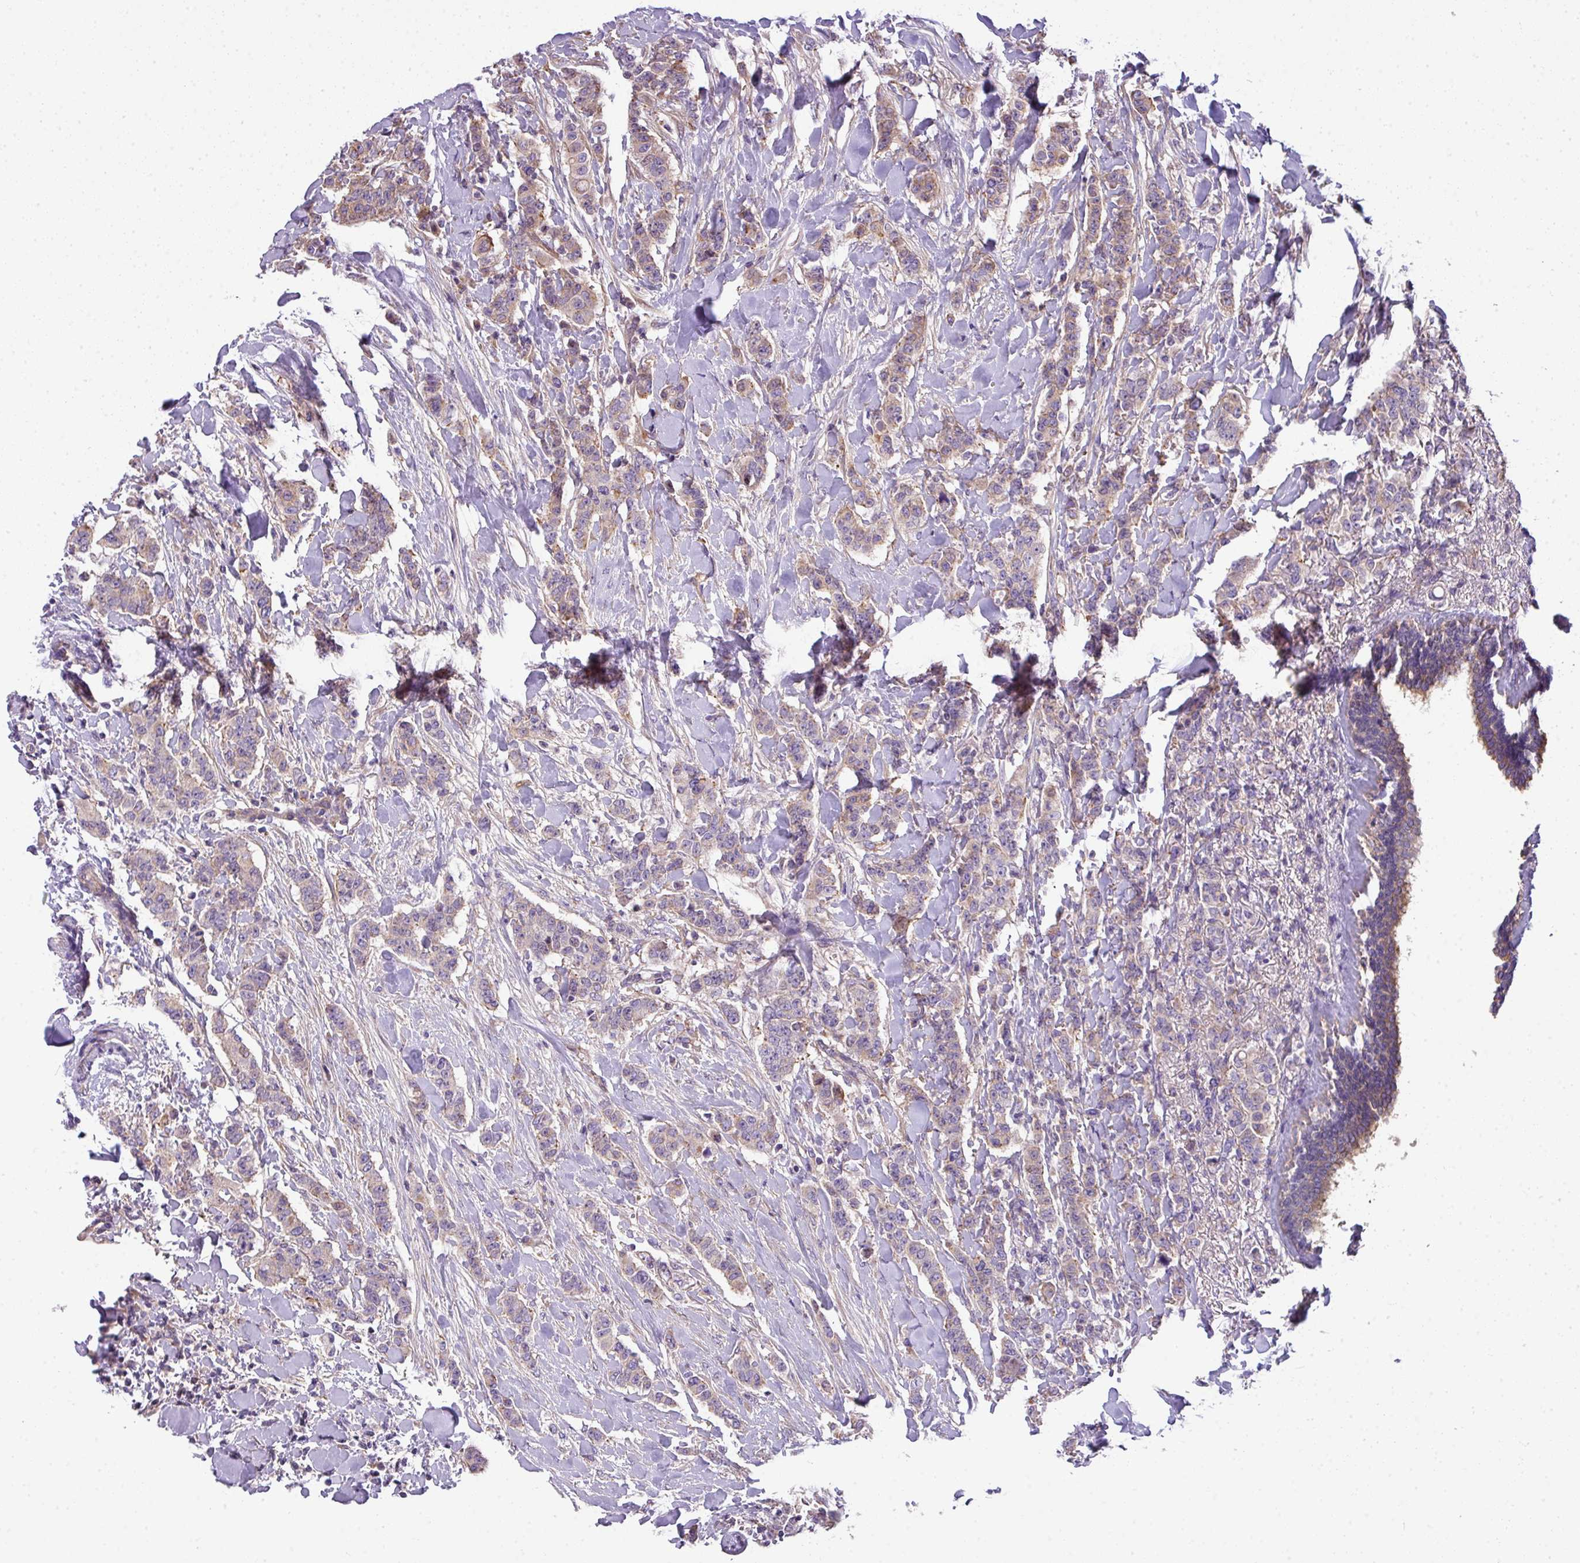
{"staining": {"intensity": "weak", "quantity": "25%-75%", "location": "cytoplasmic/membranous"}, "tissue": "breast cancer", "cell_type": "Tumor cells", "image_type": "cancer", "snomed": [{"axis": "morphology", "description": "Duct carcinoma"}, {"axis": "topography", "description": "Breast"}], "caption": "Protein expression analysis of breast cancer demonstrates weak cytoplasmic/membranous expression in approximately 25%-75% of tumor cells.", "gene": "PALS2", "patient": {"sex": "female", "age": 40}}